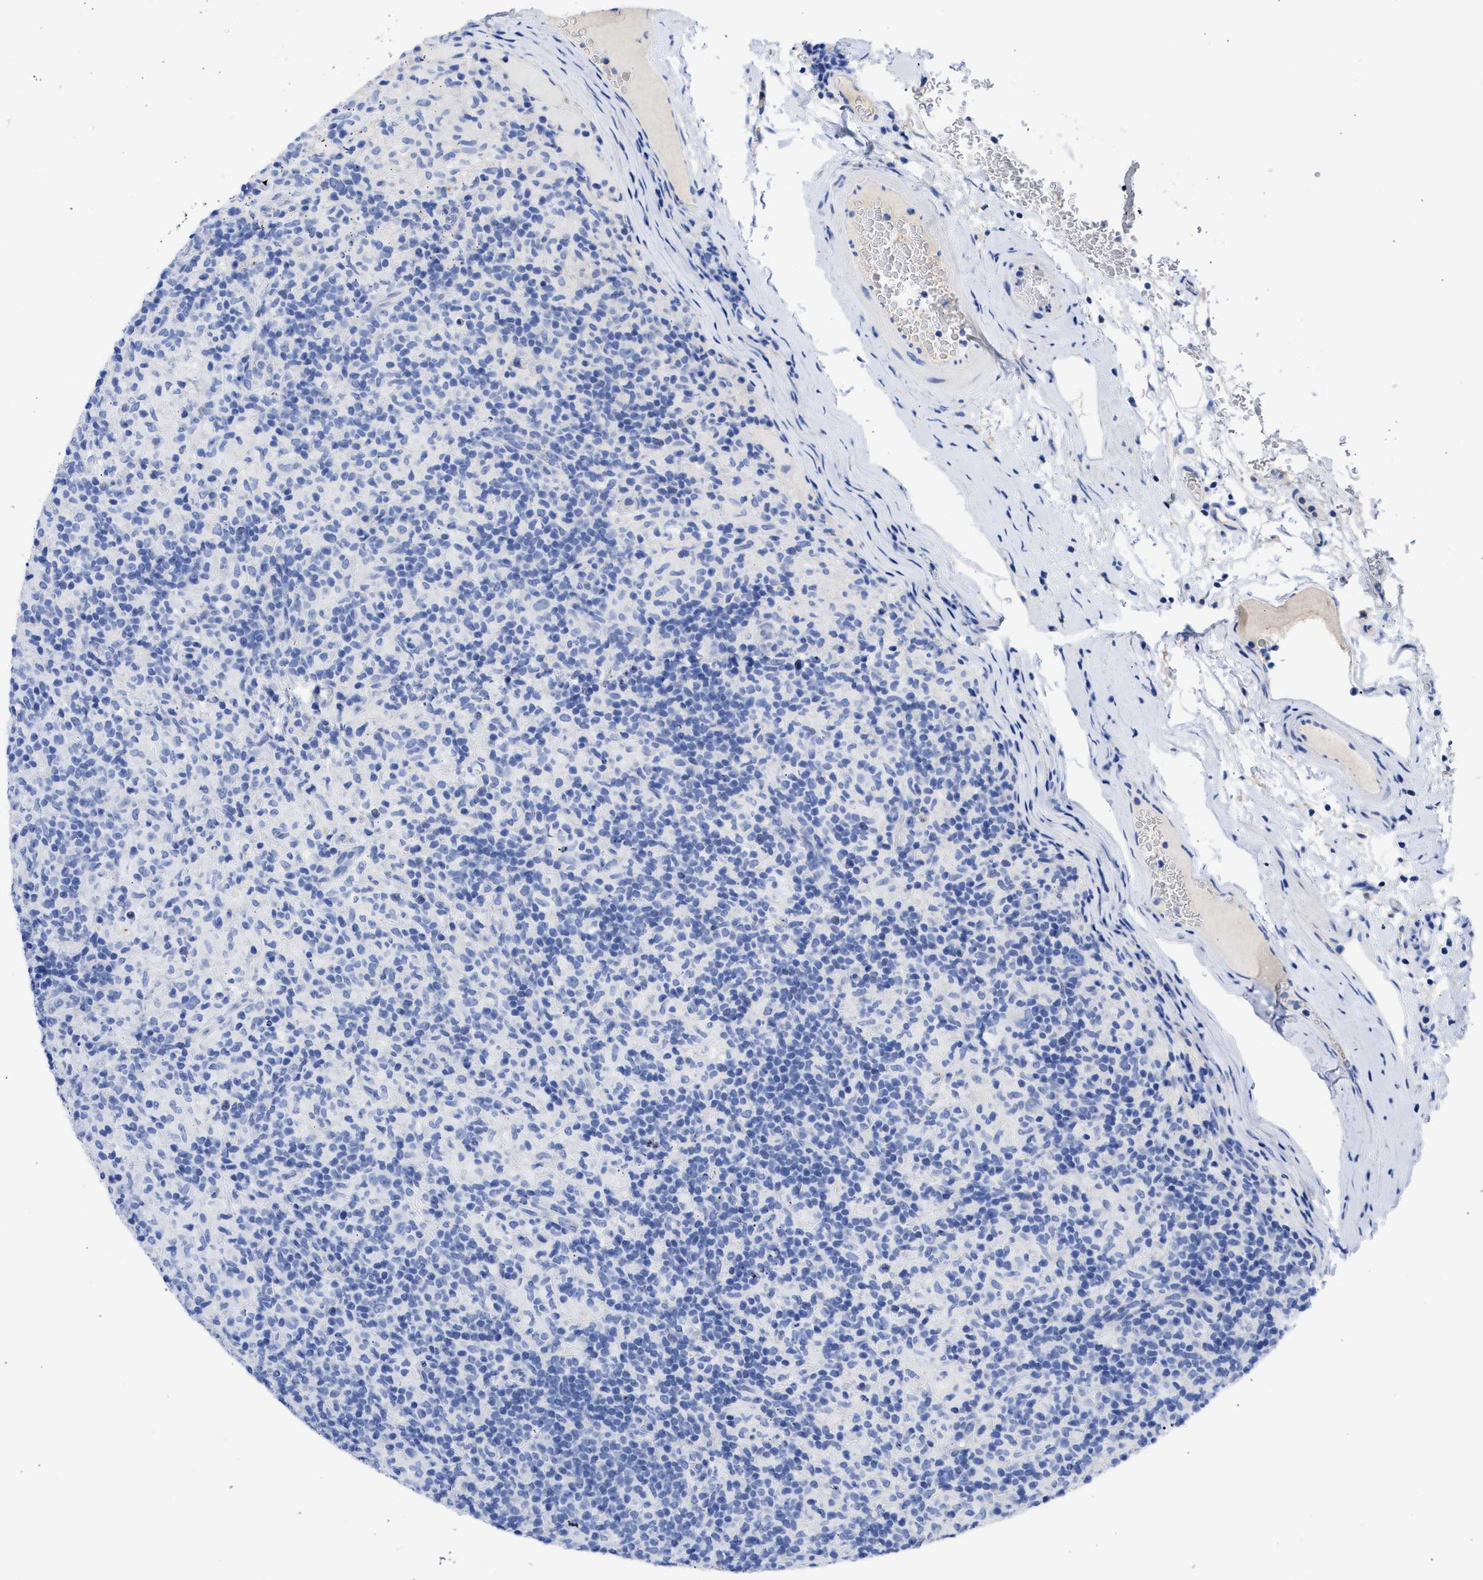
{"staining": {"intensity": "negative", "quantity": "none", "location": "none"}, "tissue": "lymphoma", "cell_type": "Tumor cells", "image_type": "cancer", "snomed": [{"axis": "morphology", "description": "Hodgkin's disease, NOS"}, {"axis": "topography", "description": "Lymph node"}], "caption": "The IHC photomicrograph has no significant positivity in tumor cells of lymphoma tissue.", "gene": "RSPH1", "patient": {"sex": "male", "age": 70}}